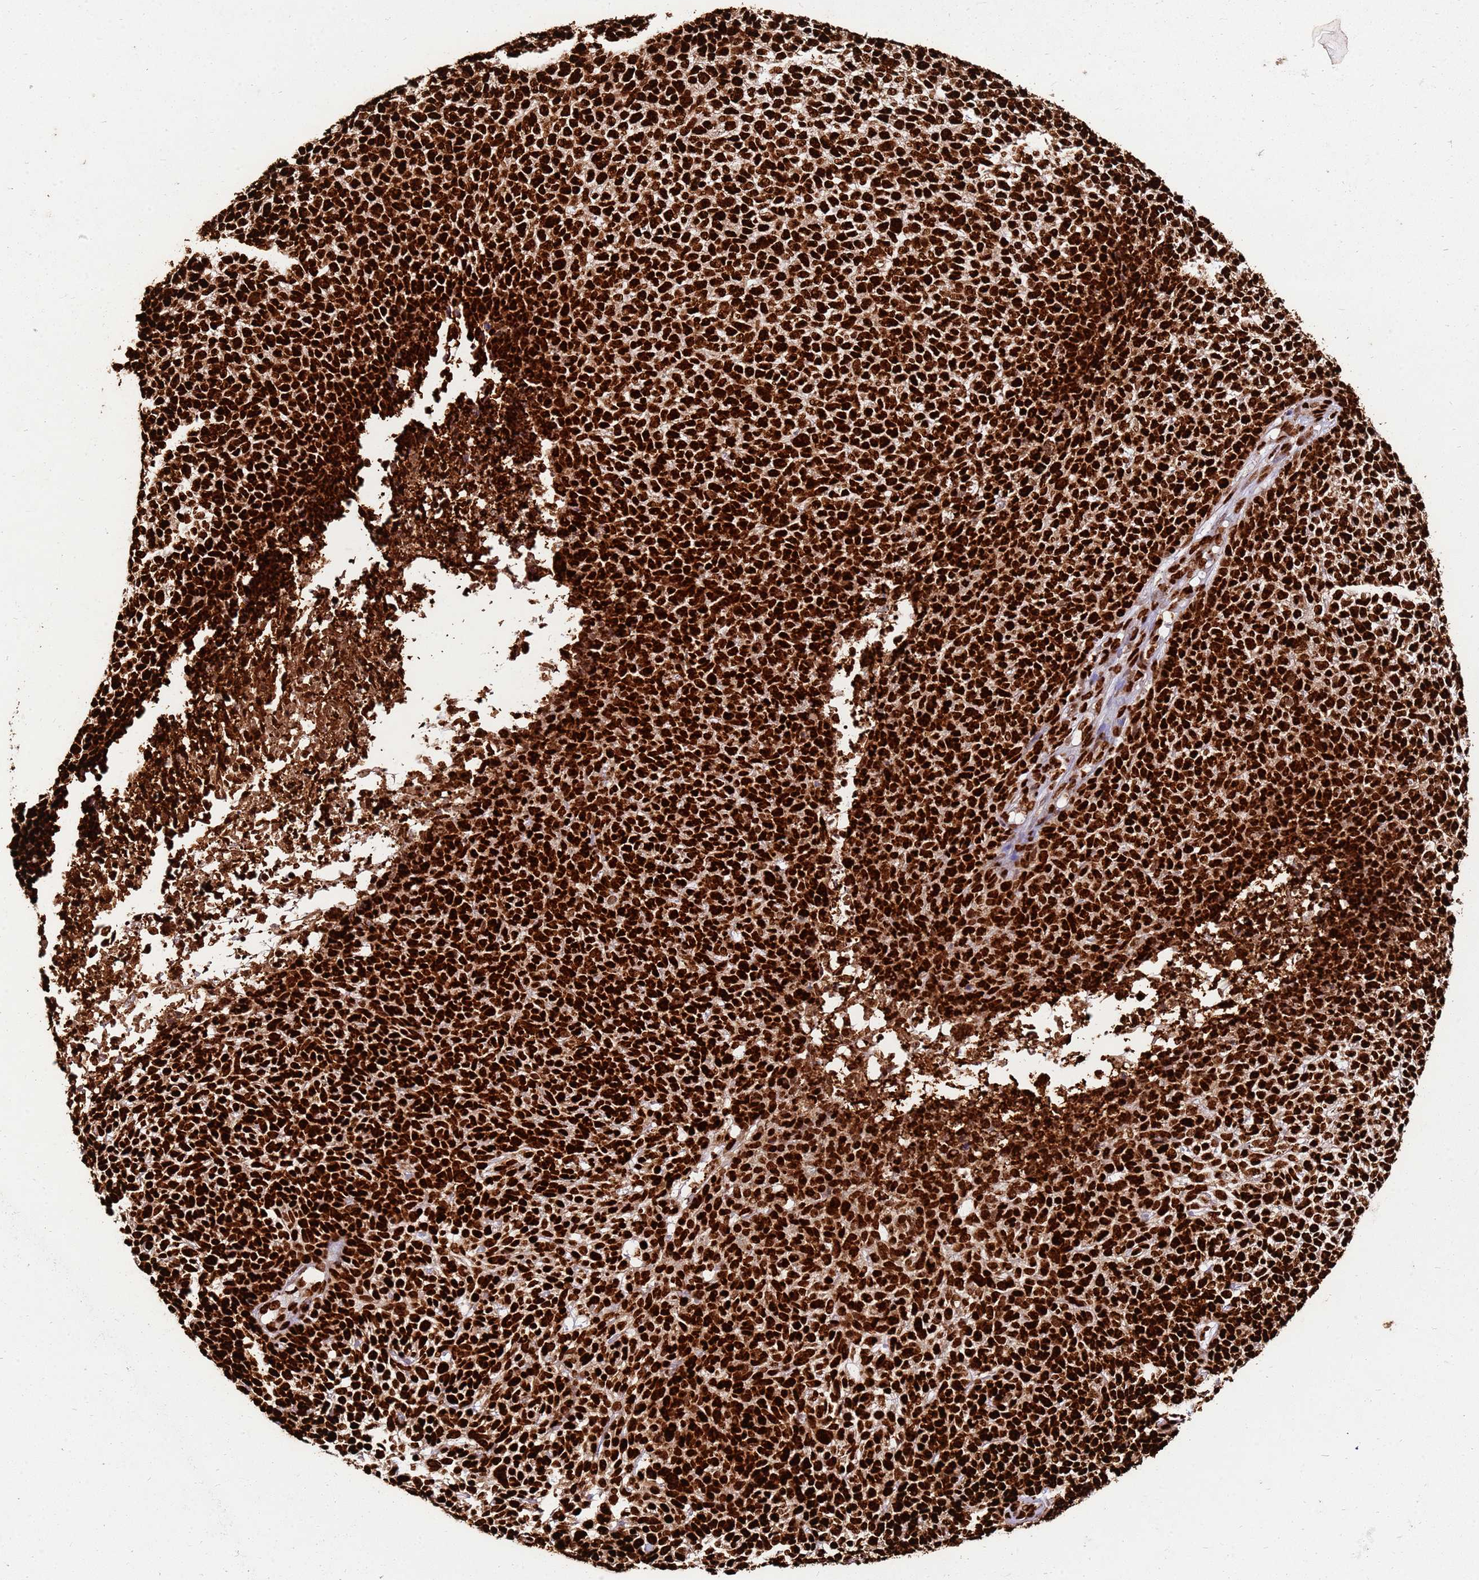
{"staining": {"intensity": "strong", "quantity": ">75%", "location": "nuclear"}, "tissue": "skin cancer", "cell_type": "Tumor cells", "image_type": "cancer", "snomed": [{"axis": "morphology", "description": "Basal cell carcinoma"}, {"axis": "topography", "description": "Skin"}], "caption": "This is a histology image of immunohistochemistry (IHC) staining of skin basal cell carcinoma, which shows strong positivity in the nuclear of tumor cells.", "gene": "HNRNPAB", "patient": {"sex": "female", "age": 84}}